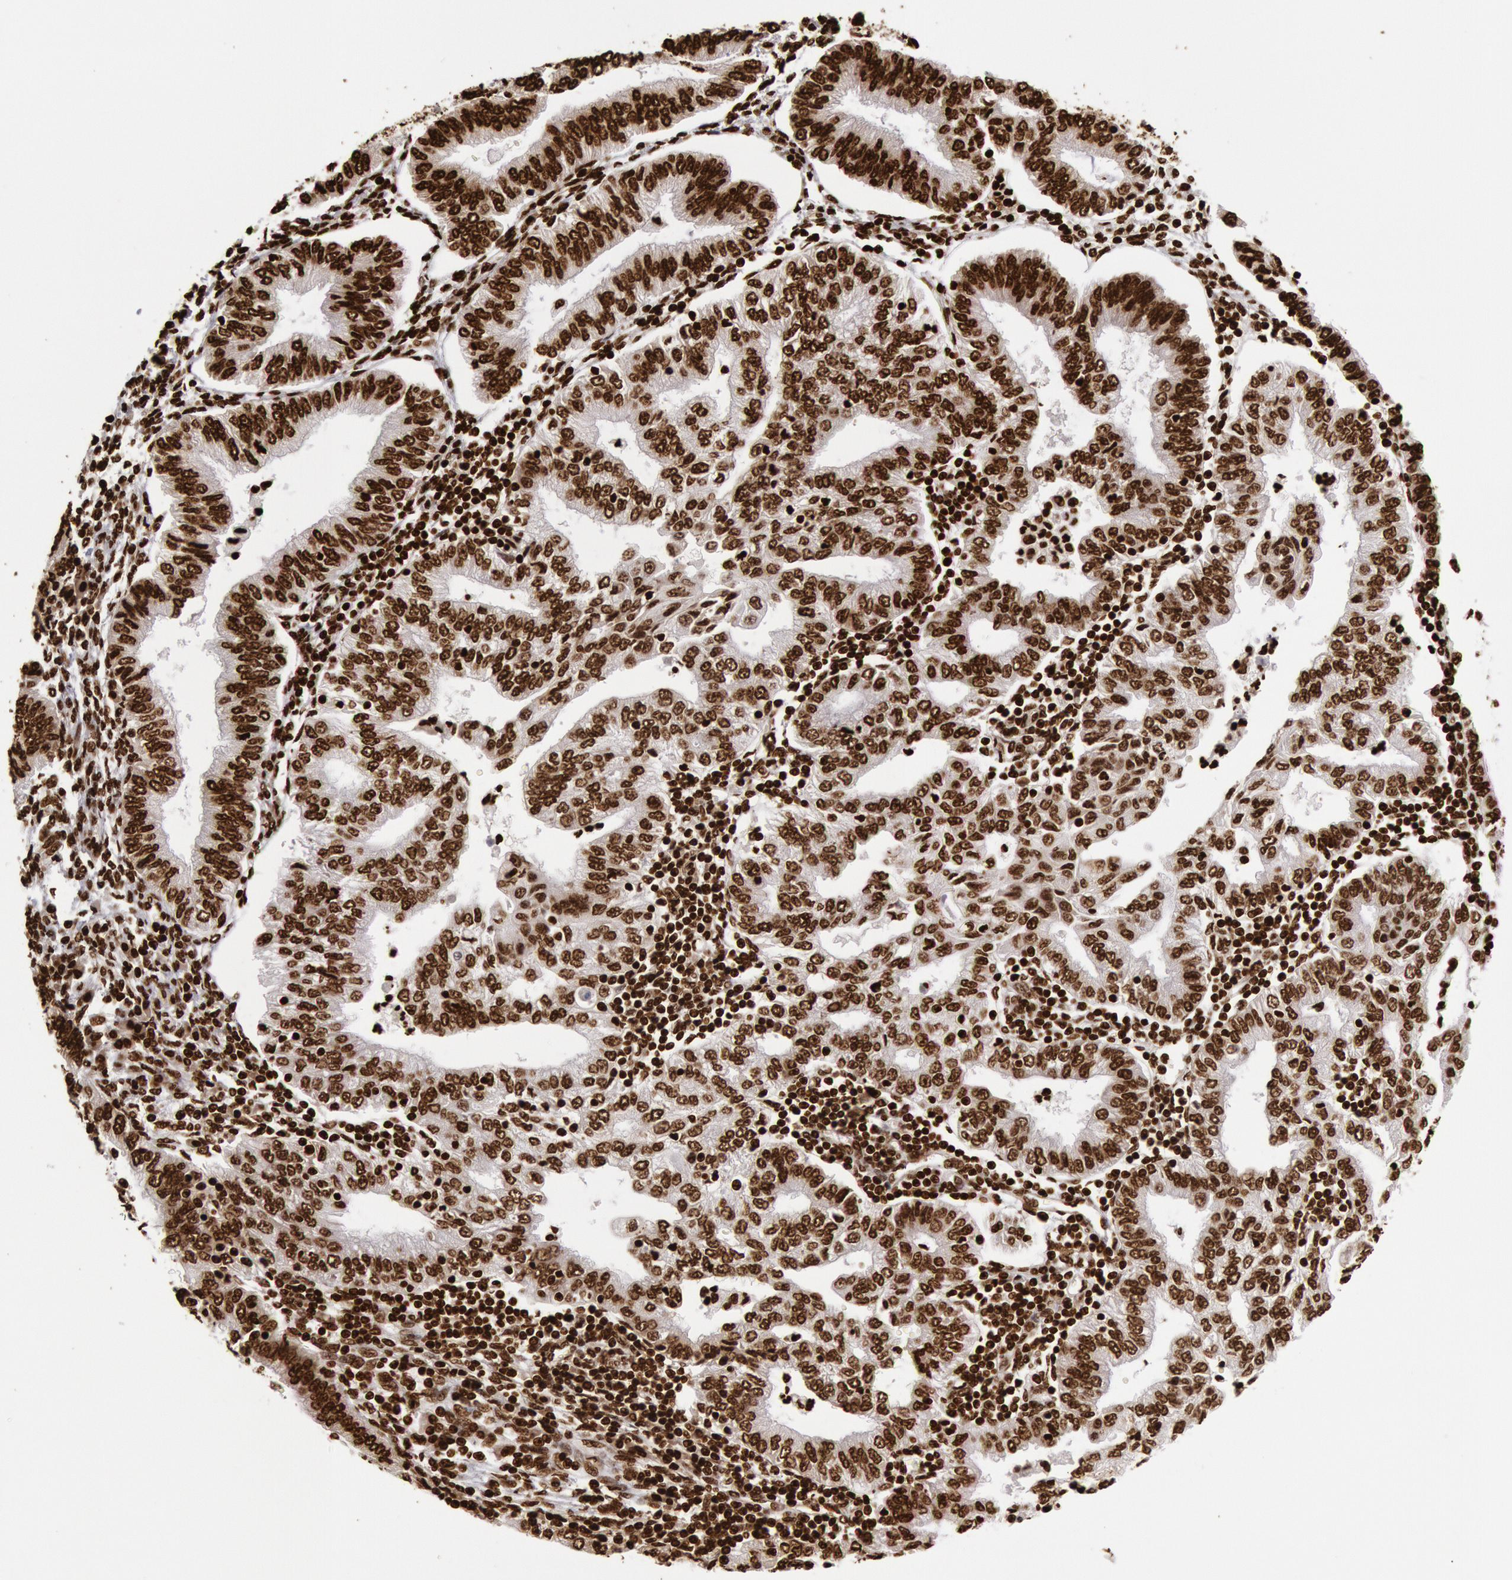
{"staining": {"intensity": "strong", "quantity": ">75%", "location": "nuclear"}, "tissue": "endometrial cancer", "cell_type": "Tumor cells", "image_type": "cancer", "snomed": [{"axis": "morphology", "description": "Adenocarcinoma, NOS"}, {"axis": "topography", "description": "Endometrium"}], "caption": "Immunohistochemical staining of endometrial cancer (adenocarcinoma) shows high levels of strong nuclear expression in approximately >75% of tumor cells. (DAB (3,3'-diaminobenzidine) = brown stain, brightfield microscopy at high magnification).", "gene": "H3-4", "patient": {"sex": "female", "age": 51}}